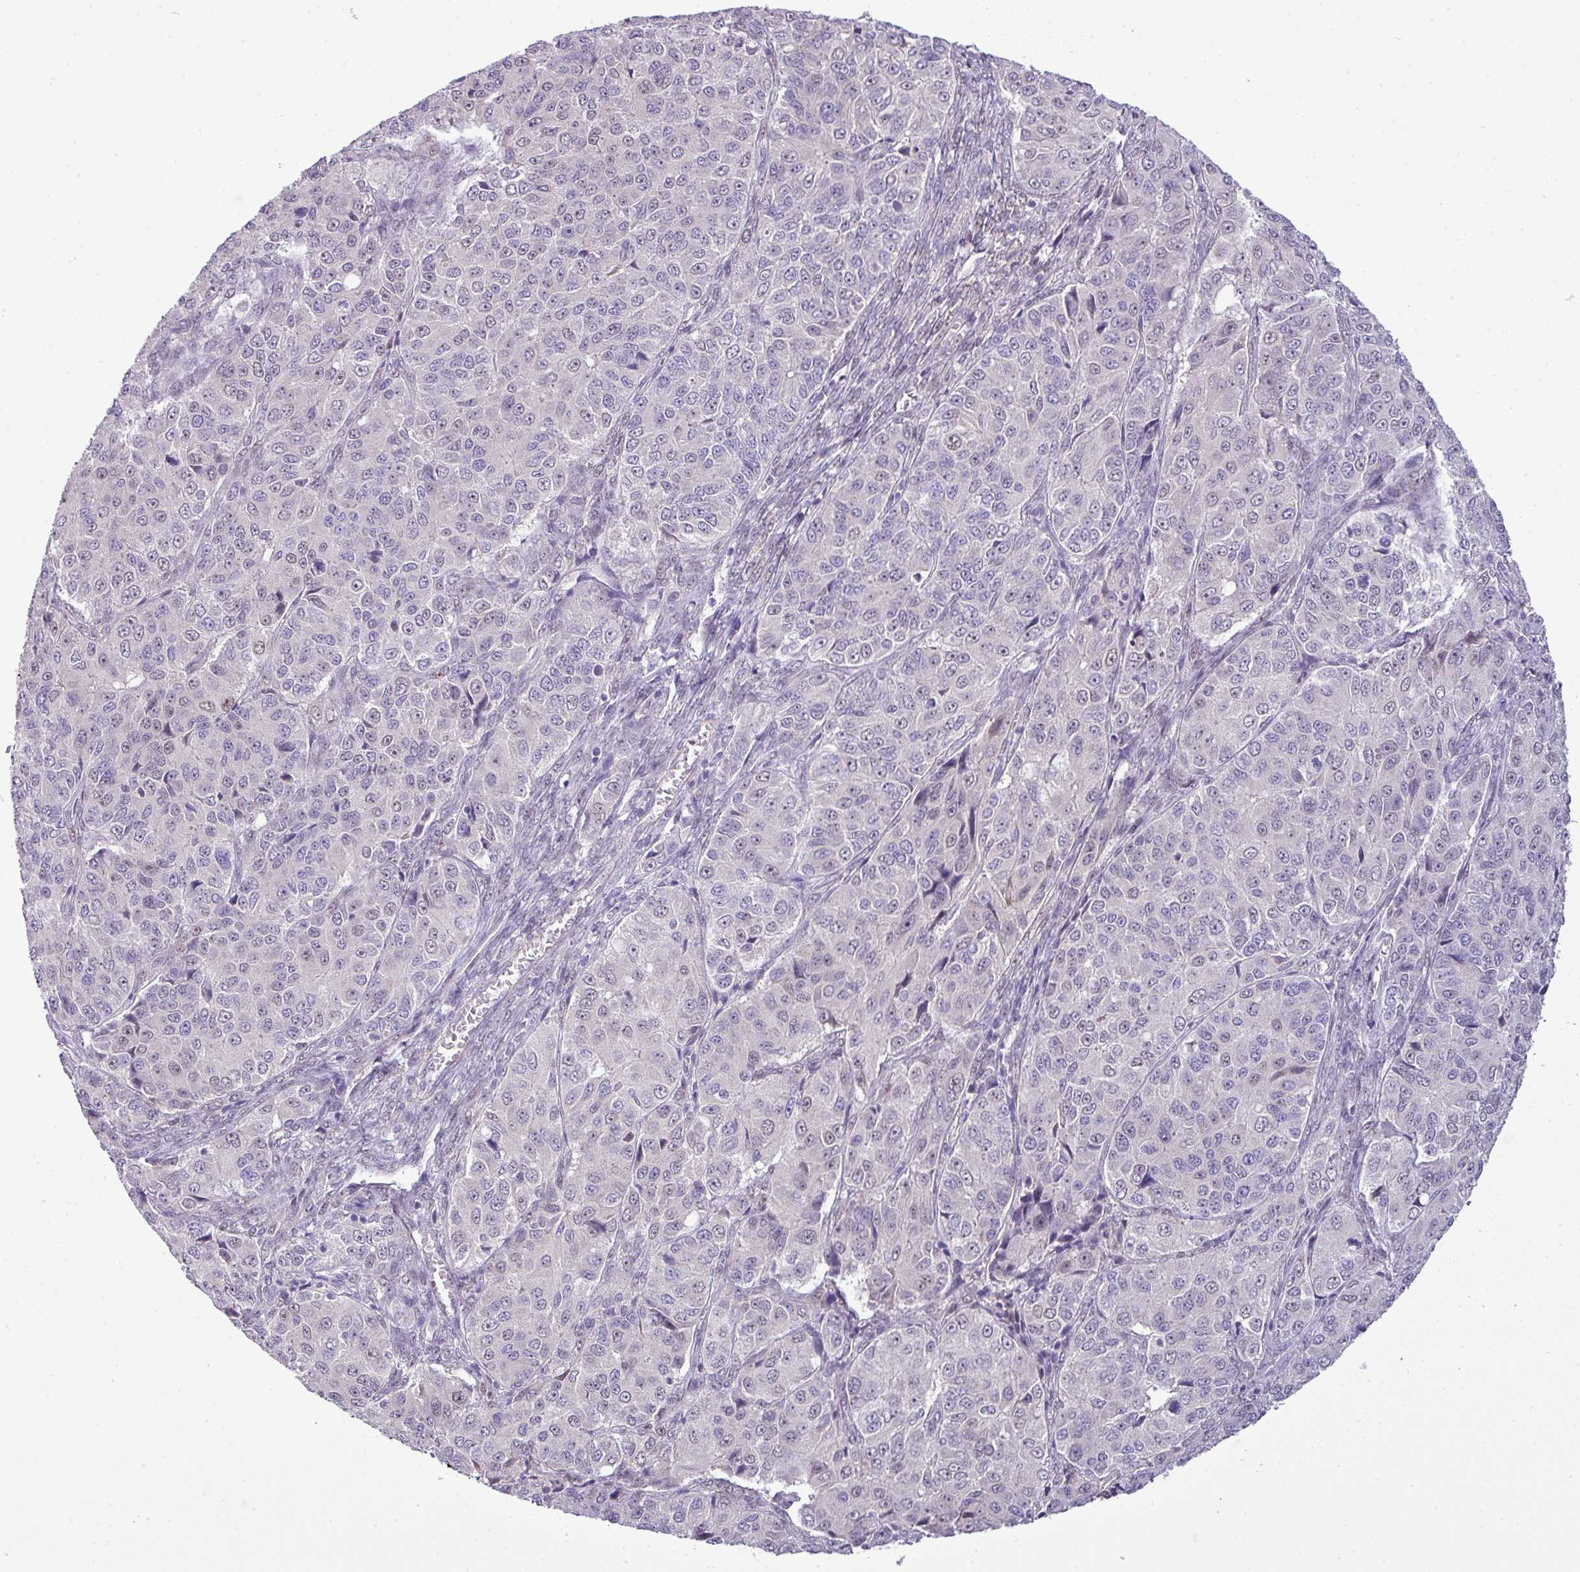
{"staining": {"intensity": "negative", "quantity": "none", "location": "none"}, "tissue": "ovarian cancer", "cell_type": "Tumor cells", "image_type": "cancer", "snomed": [{"axis": "morphology", "description": "Carcinoma, endometroid"}, {"axis": "topography", "description": "Ovary"}], "caption": "This is a histopathology image of immunohistochemistry staining of ovarian cancer (endometroid carcinoma), which shows no staining in tumor cells. (Stains: DAB IHC with hematoxylin counter stain, Microscopy: brightfield microscopy at high magnification).", "gene": "MAK16", "patient": {"sex": "female", "age": 51}}